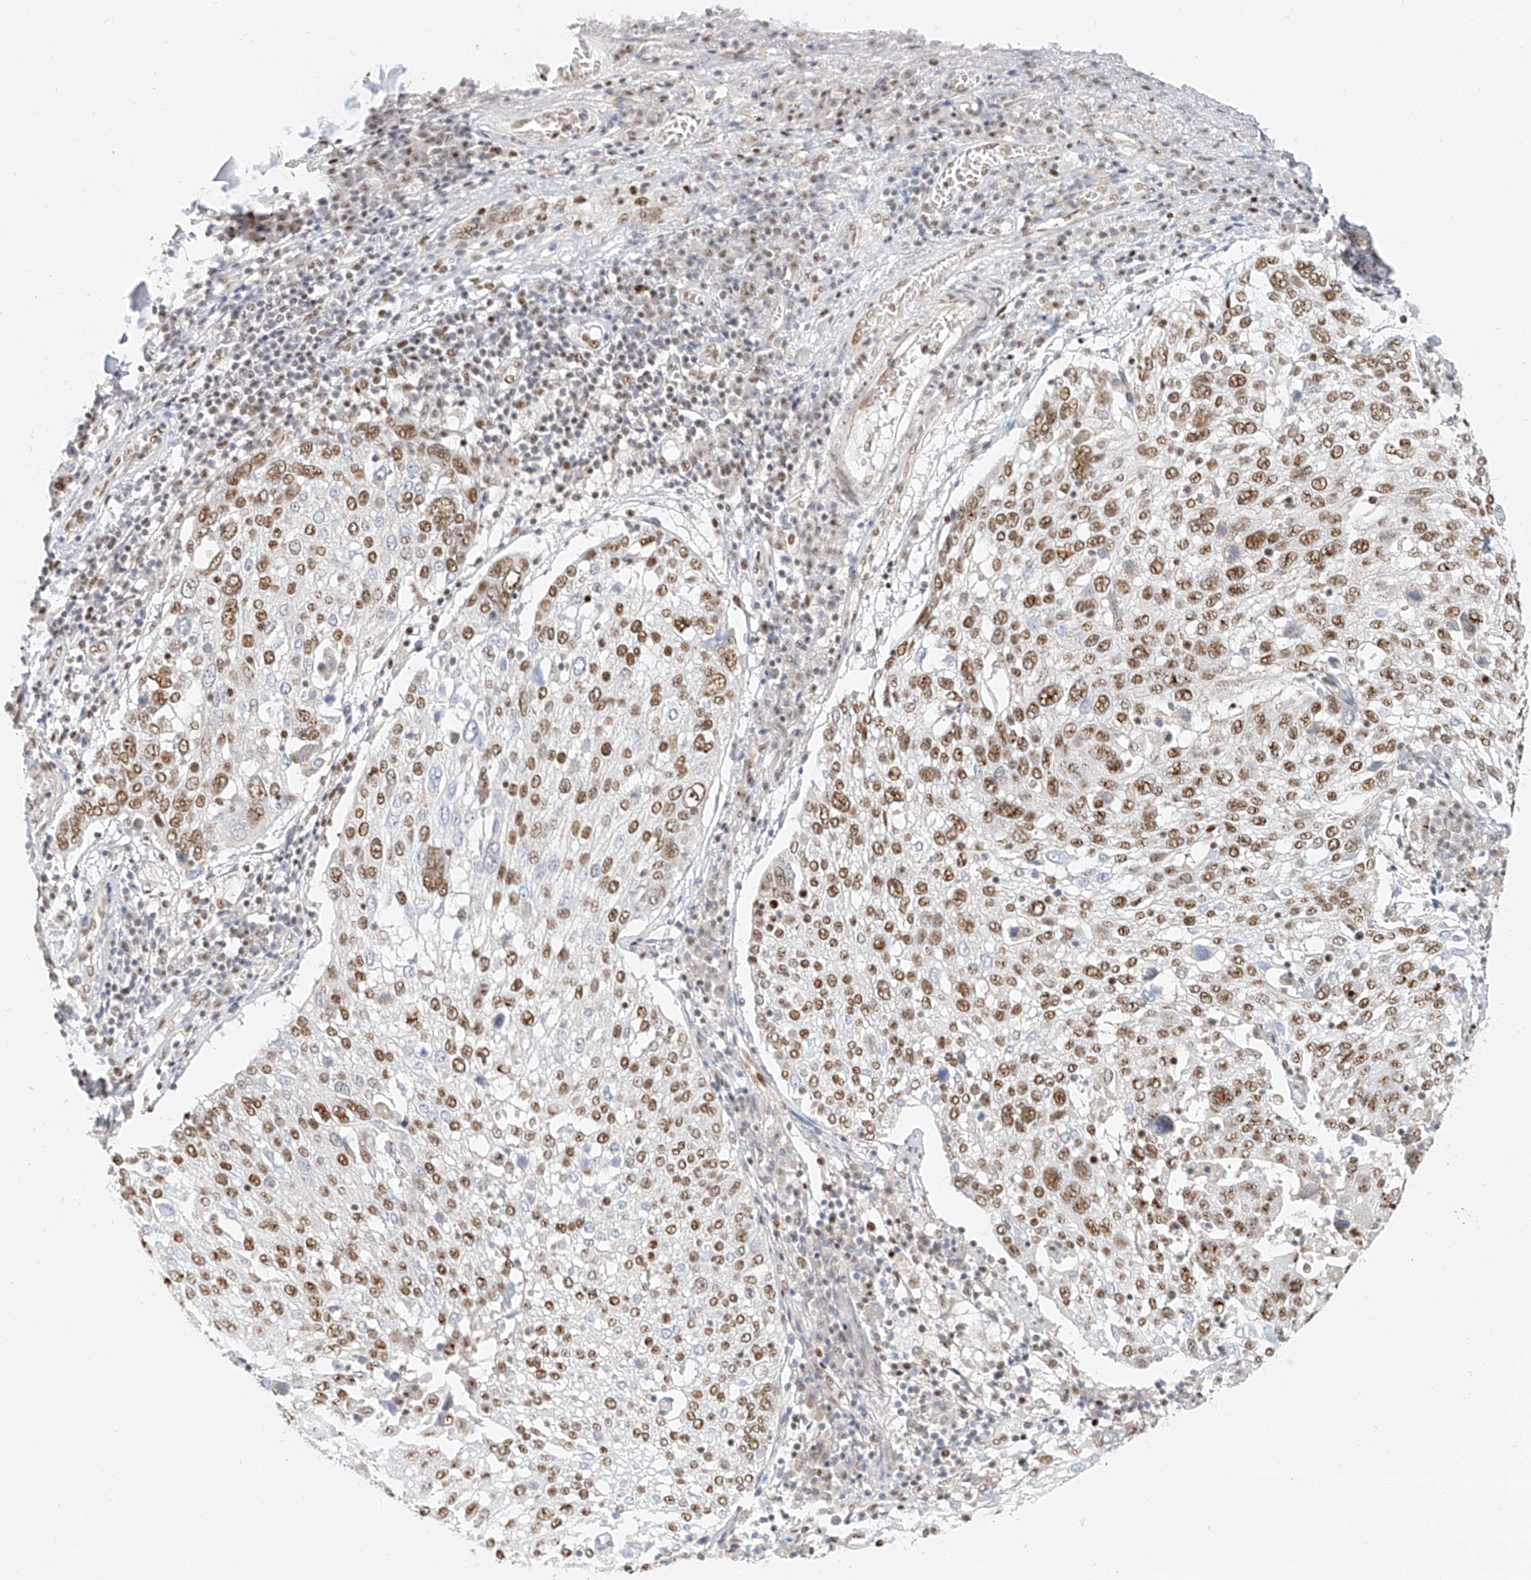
{"staining": {"intensity": "moderate", "quantity": ">75%", "location": "nuclear"}, "tissue": "lung cancer", "cell_type": "Tumor cells", "image_type": "cancer", "snomed": [{"axis": "morphology", "description": "Squamous cell carcinoma, NOS"}, {"axis": "topography", "description": "Lung"}], "caption": "DAB (3,3'-diaminobenzidine) immunohistochemical staining of human lung cancer exhibits moderate nuclear protein staining in approximately >75% of tumor cells. The protein is stained brown, and the nuclei are stained in blue (DAB IHC with brightfield microscopy, high magnification).", "gene": "CXorf58", "patient": {"sex": "male", "age": 65}}